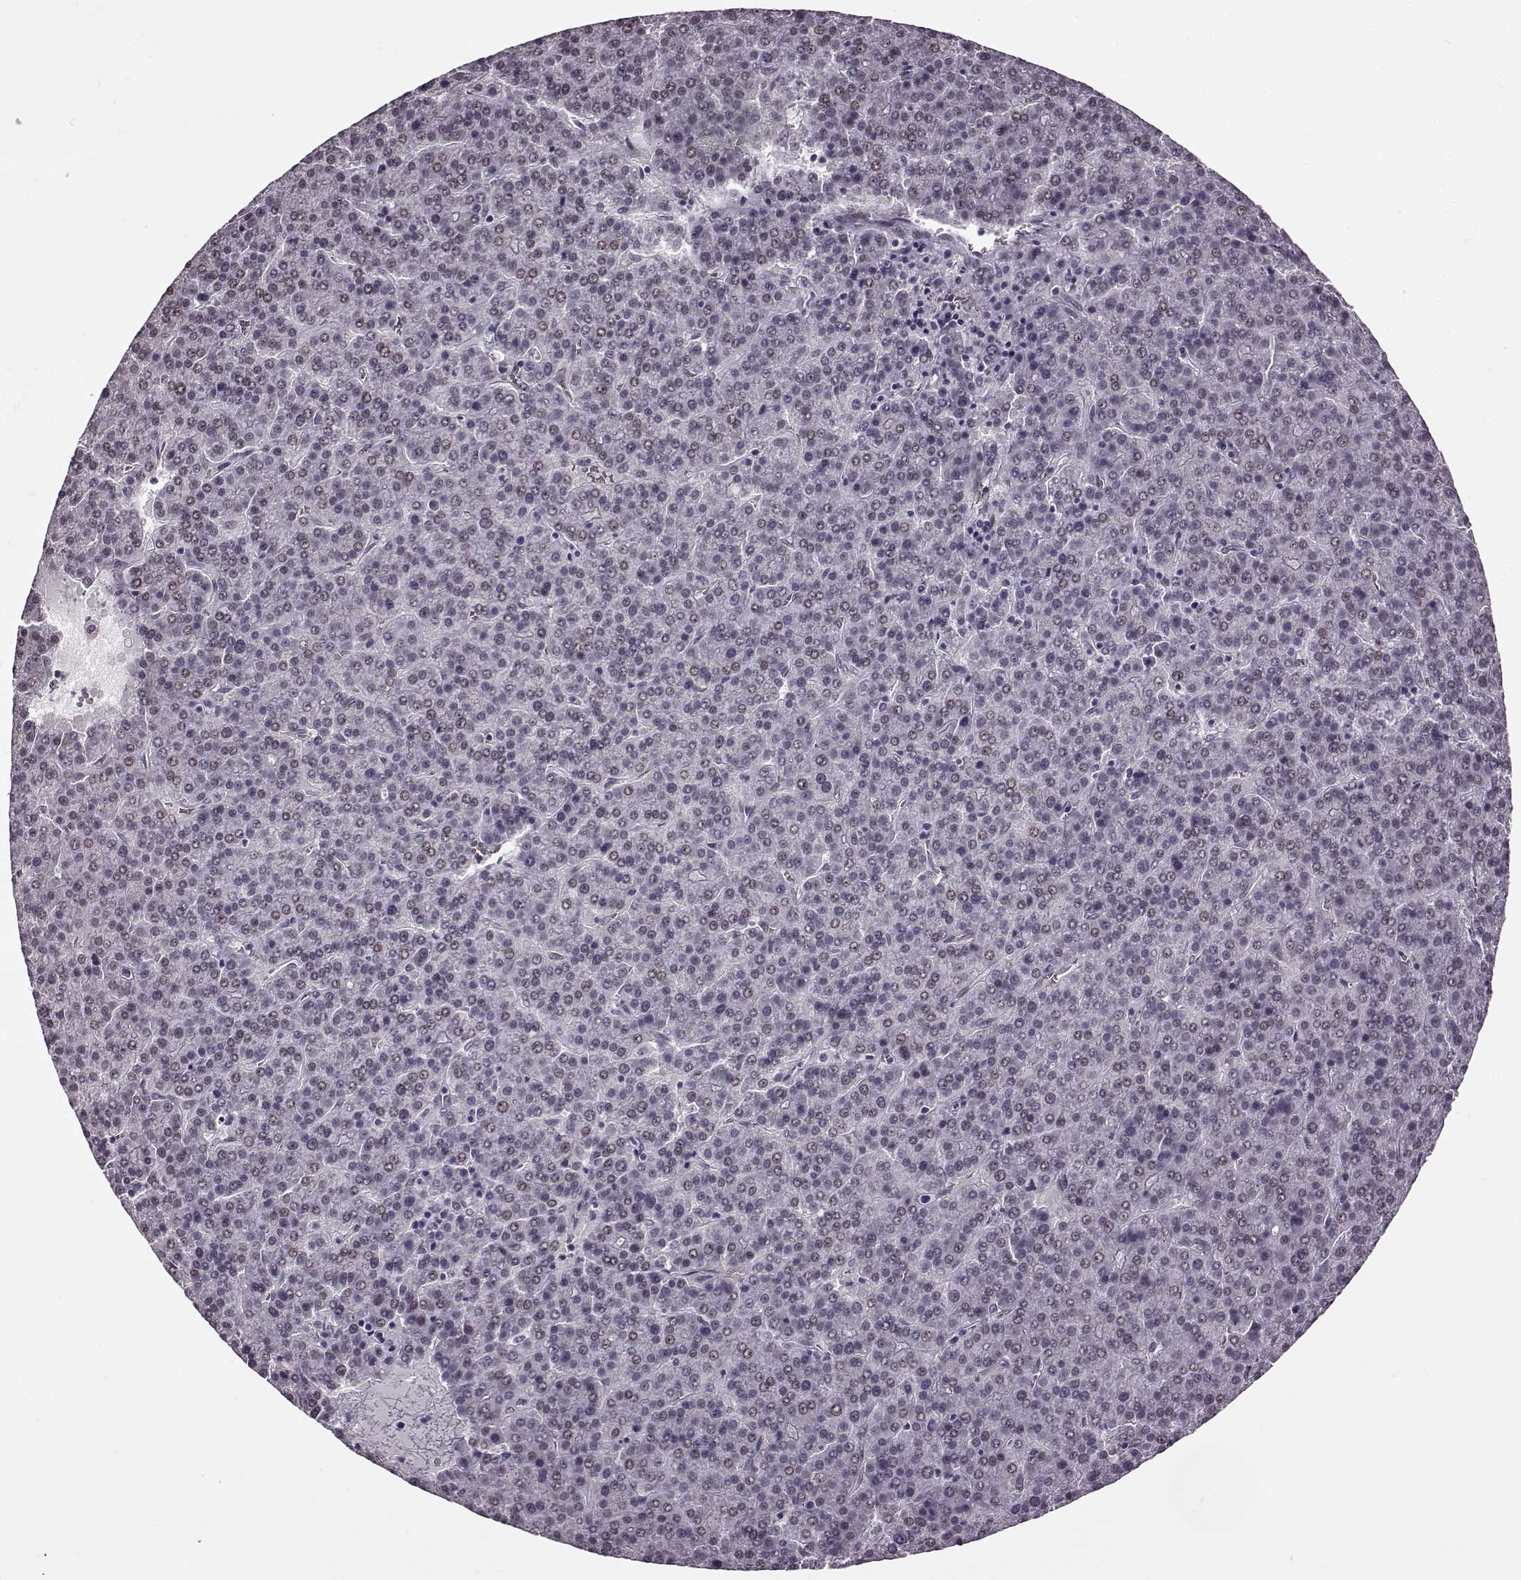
{"staining": {"intensity": "weak", "quantity": "<25%", "location": "nuclear"}, "tissue": "liver cancer", "cell_type": "Tumor cells", "image_type": "cancer", "snomed": [{"axis": "morphology", "description": "Carcinoma, Hepatocellular, NOS"}, {"axis": "topography", "description": "Liver"}], "caption": "This is a histopathology image of IHC staining of liver hepatocellular carcinoma, which shows no staining in tumor cells. (DAB immunohistochemistry (IHC) with hematoxylin counter stain).", "gene": "STX1B", "patient": {"sex": "female", "age": 58}}